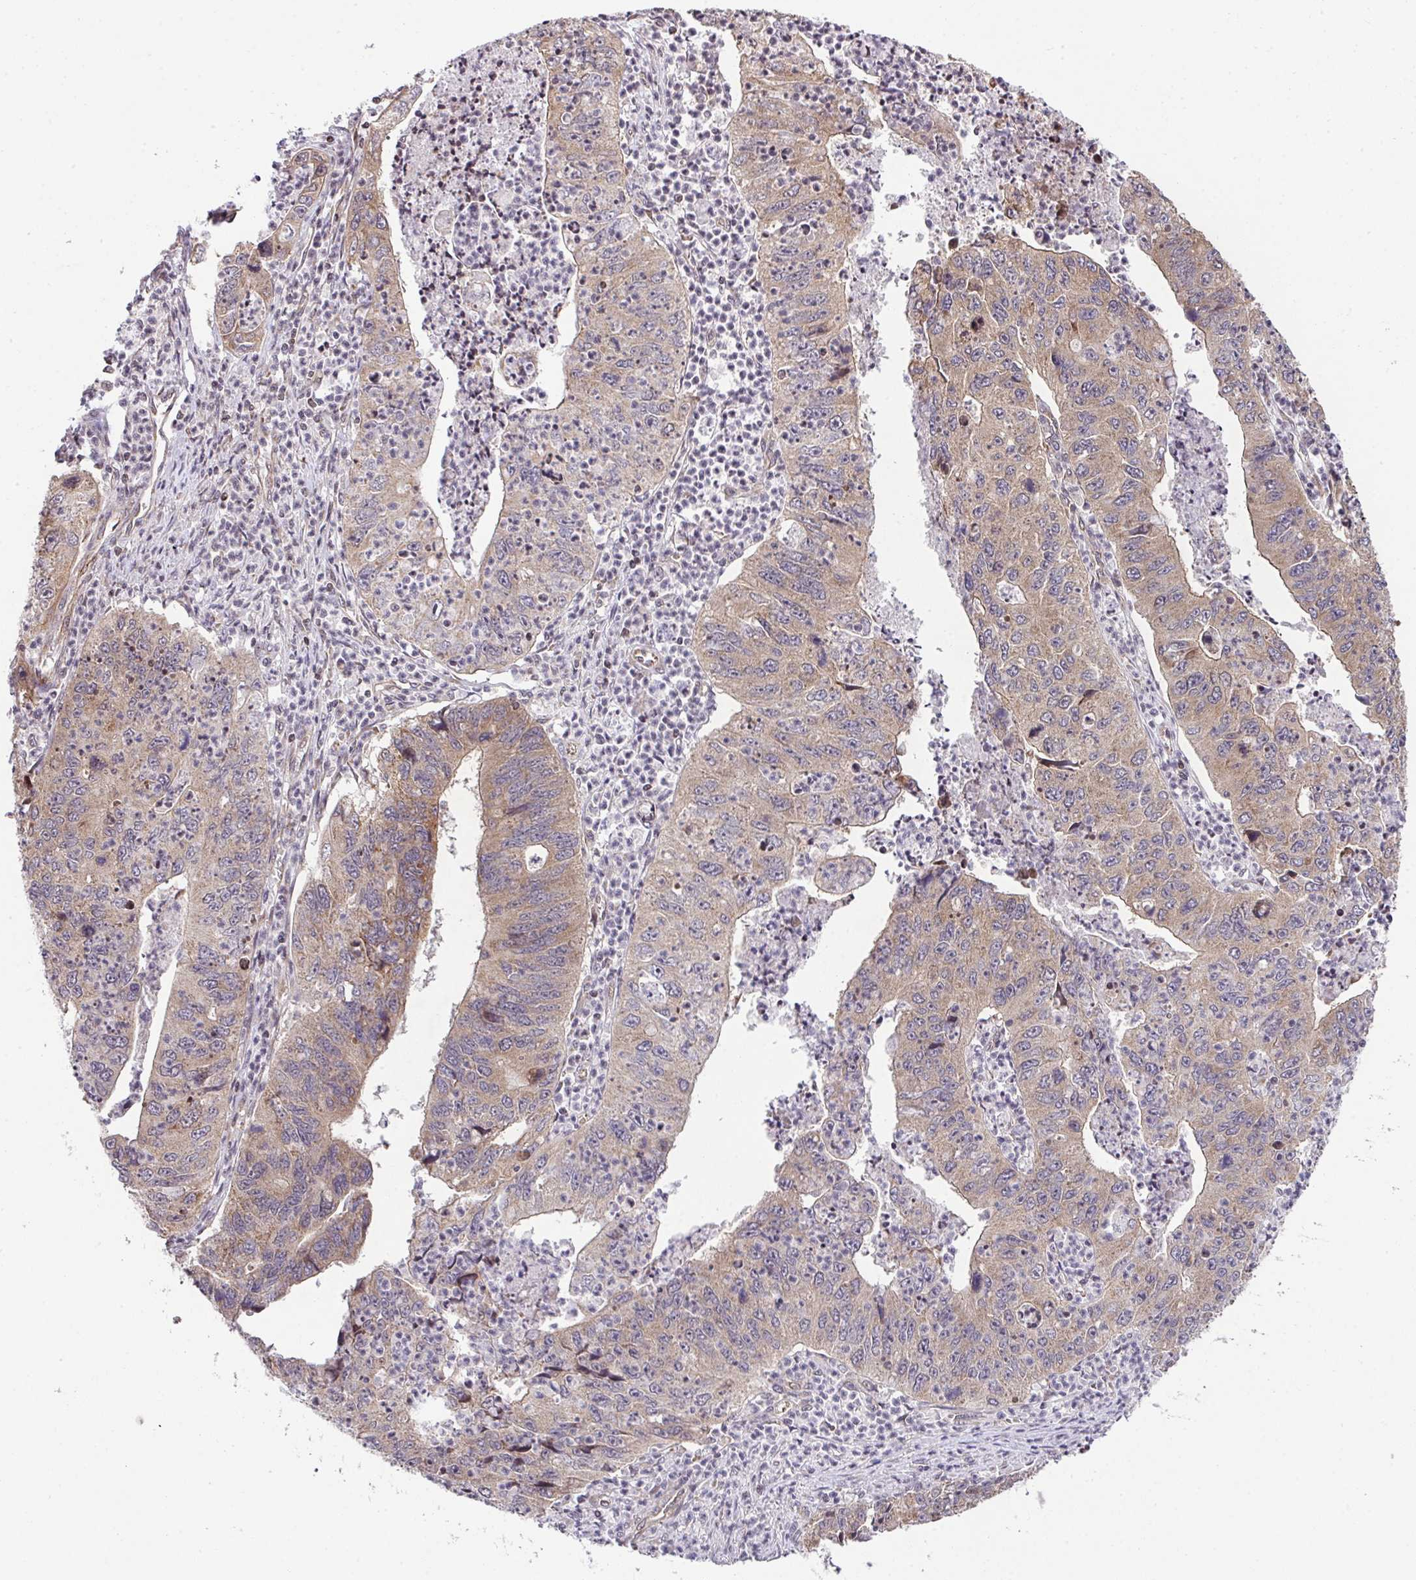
{"staining": {"intensity": "moderate", "quantity": "25%-75%", "location": "cytoplasmic/membranous"}, "tissue": "stomach cancer", "cell_type": "Tumor cells", "image_type": "cancer", "snomed": [{"axis": "morphology", "description": "Adenocarcinoma, NOS"}, {"axis": "topography", "description": "Stomach"}], "caption": "Adenocarcinoma (stomach) tissue reveals moderate cytoplasmic/membranous expression in approximately 25%-75% of tumor cells", "gene": "PLK1", "patient": {"sex": "male", "age": 59}}